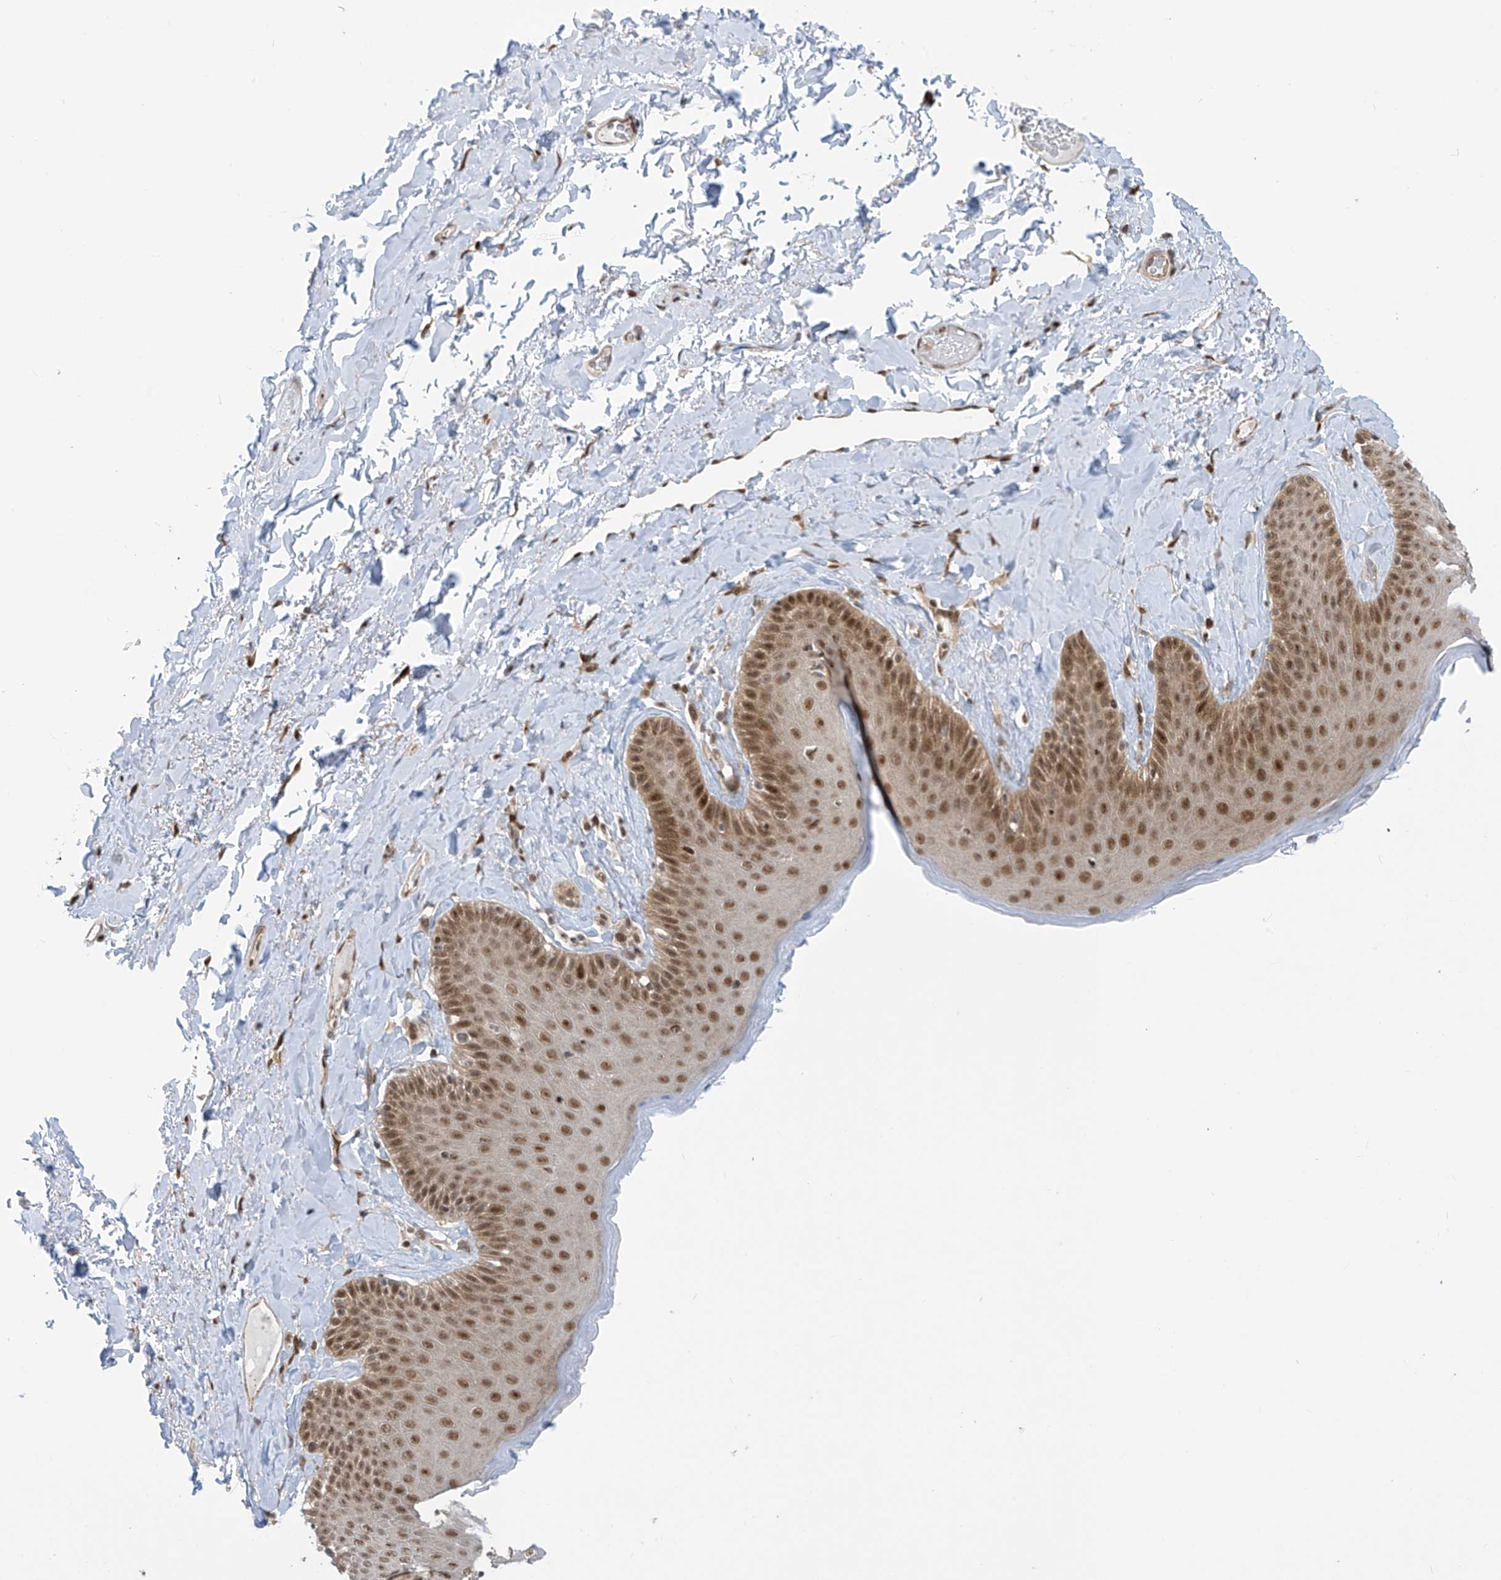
{"staining": {"intensity": "strong", "quantity": ">75%", "location": "cytoplasmic/membranous,nuclear"}, "tissue": "skin", "cell_type": "Epidermal cells", "image_type": "normal", "snomed": [{"axis": "morphology", "description": "Normal tissue, NOS"}, {"axis": "topography", "description": "Anal"}], "caption": "IHC histopathology image of normal skin: skin stained using immunohistochemistry shows high levels of strong protein expression localized specifically in the cytoplasmic/membranous,nuclear of epidermal cells, appearing as a cytoplasmic/membranous,nuclear brown color.", "gene": "LAGE3", "patient": {"sex": "male", "age": 69}}